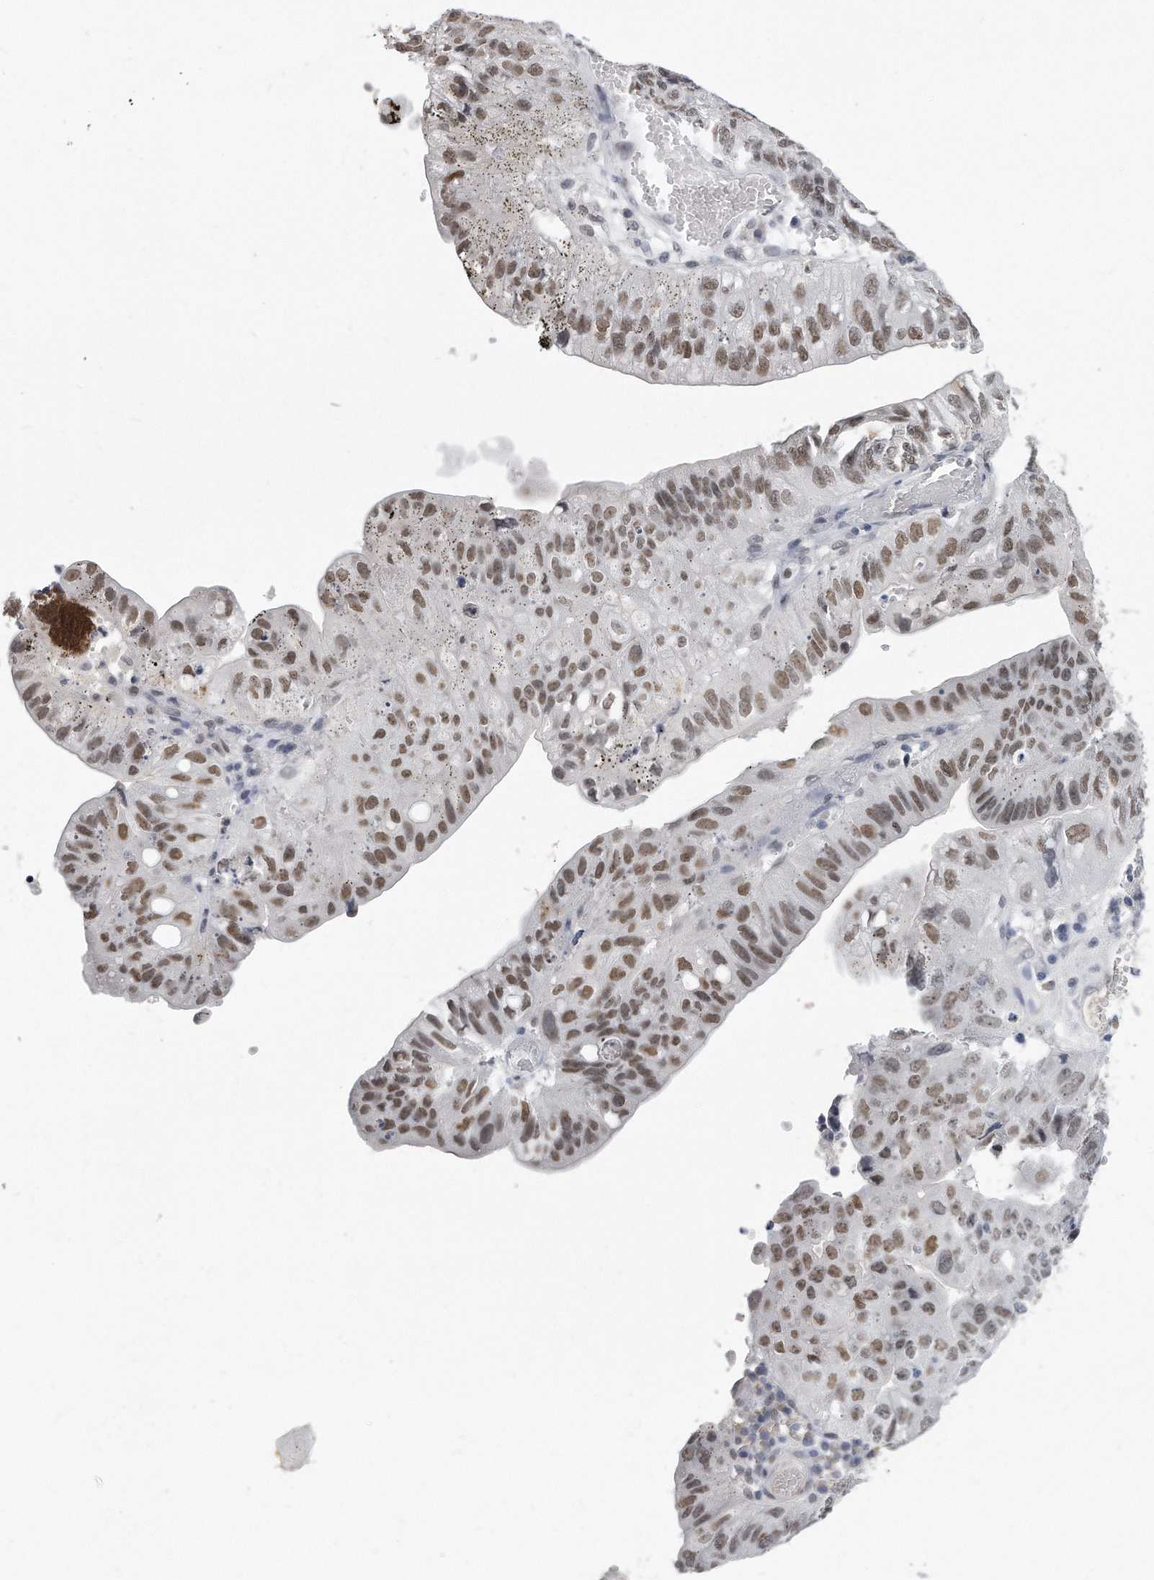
{"staining": {"intensity": "moderate", "quantity": ">75%", "location": "nuclear"}, "tissue": "stomach cancer", "cell_type": "Tumor cells", "image_type": "cancer", "snomed": [{"axis": "morphology", "description": "Adenocarcinoma, NOS"}, {"axis": "topography", "description": "Stomach"}], "caption": "This is a histology image of immunohistochemistry (IHC) staining of stomach adenocarcinoma, which shows moderate positivity in the nuclear of tumor cells.", "gene": "CTBP2", "patient": {"sex": "male", "age": 59}}